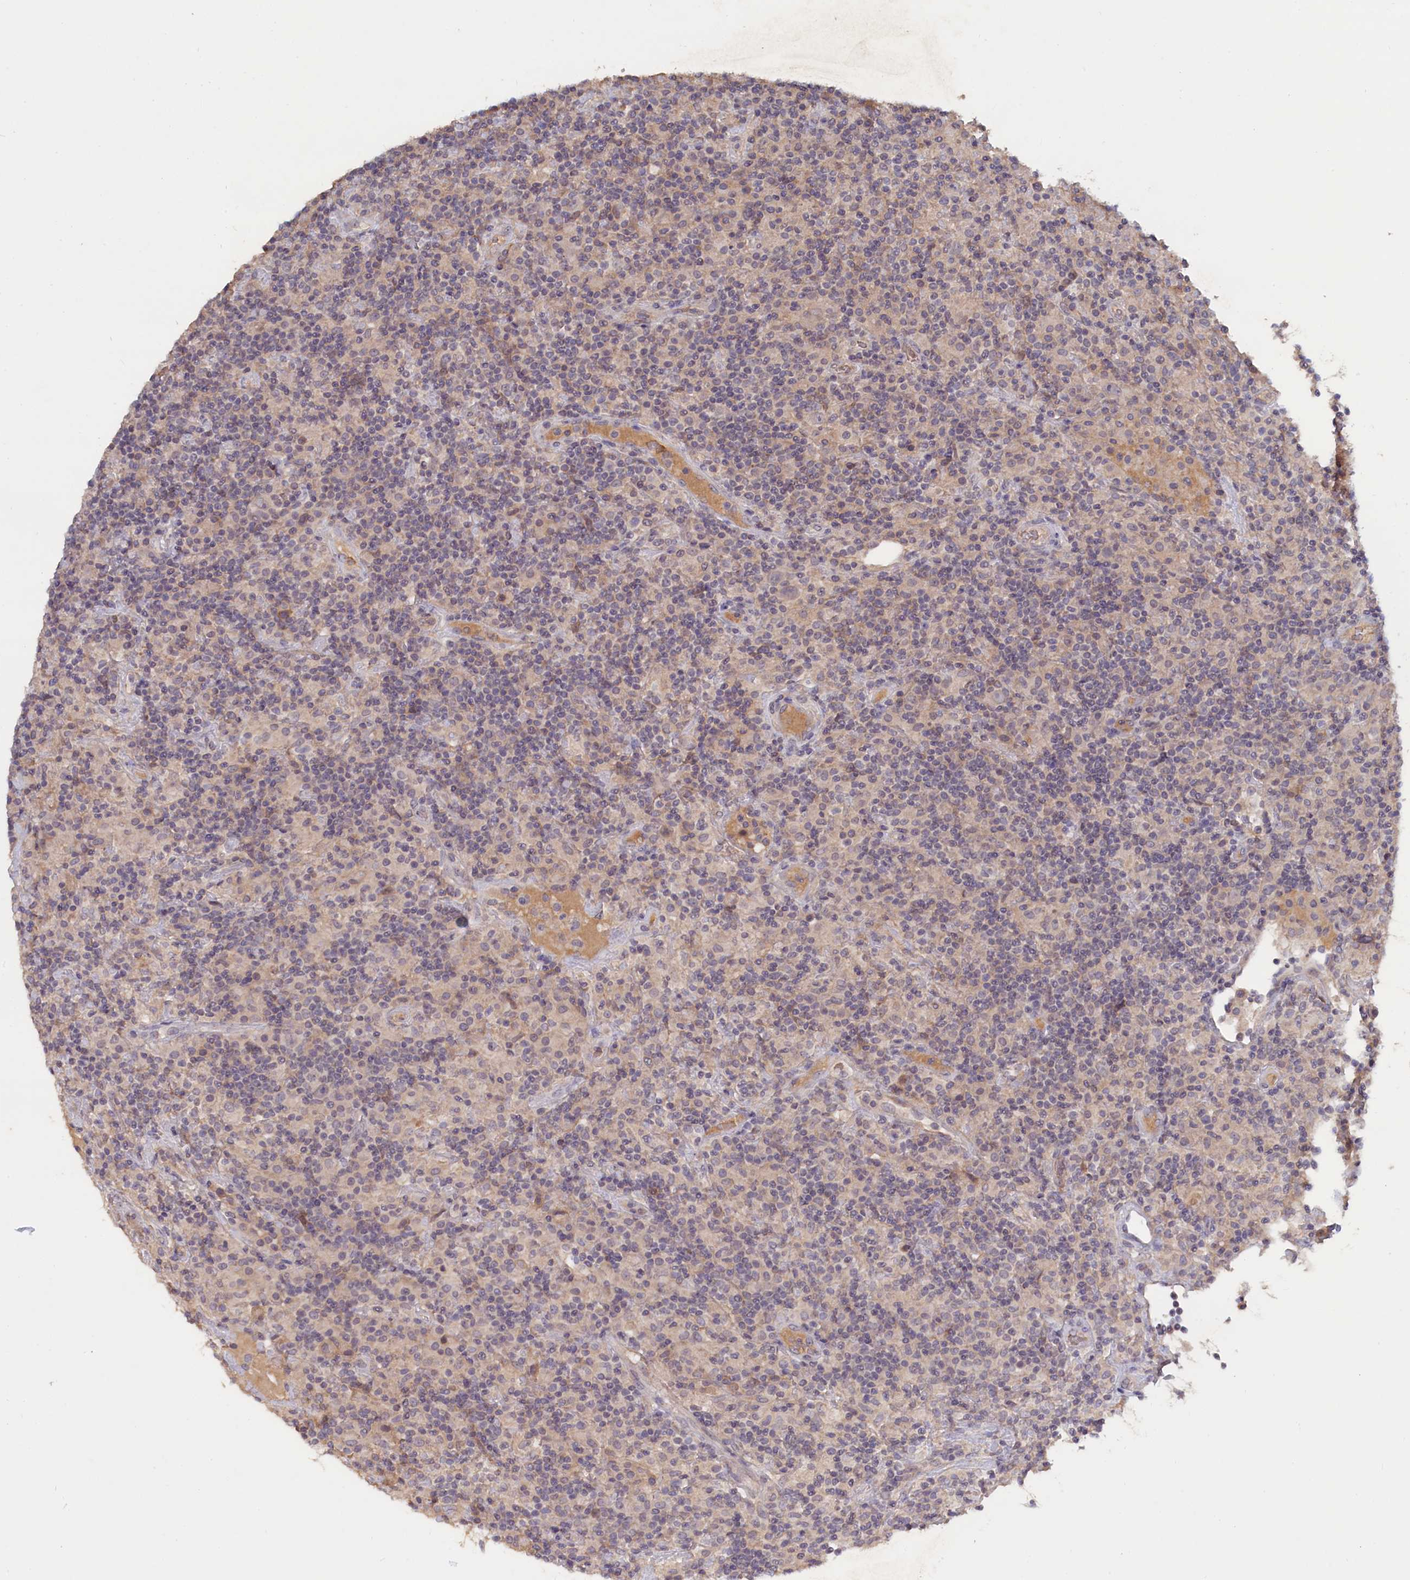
{"staining": {"intensity": "weak", "quantity": "<25%", "location": "cytoplasmic/membranous"}, "tissue": "lymphoma", "cell_type": "Tumor cells", "image_type": "cancer", "snomed": [{"axis": "morphology", "description": "Hodgkin's disease, NOS"}, {"axis": "topography", "description": "Lymph node"}], "caption": "IHC photomicrograph of human Hodgkin's disease stained for a protein (brown), which demonstrates no positivity in tumor cells.", "gene": "CELF5", "patient": {"sex": "male", "age": 70}}